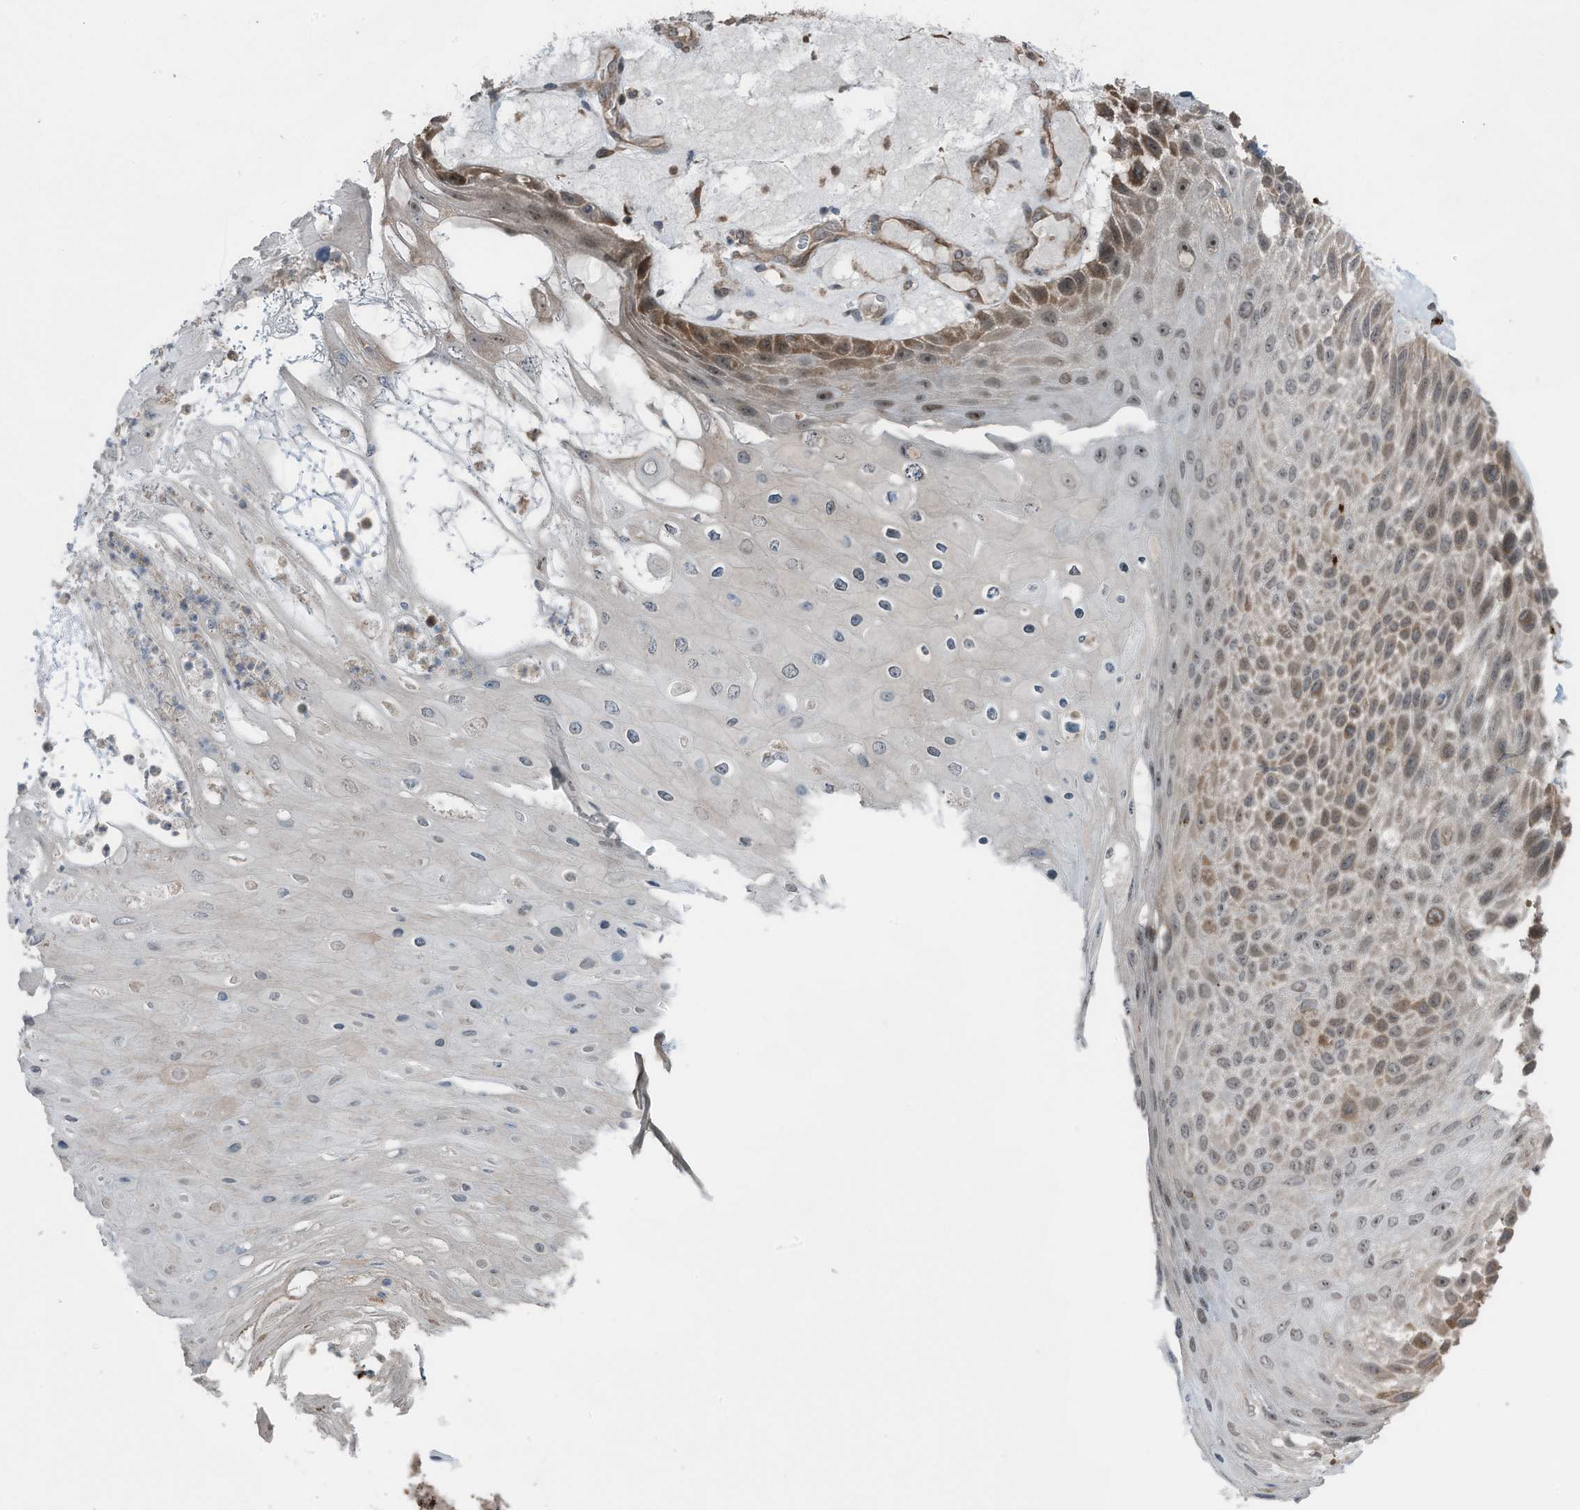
{"staining": {"intensity": "moderate", "quantity": "25%-75%", "location": "cytoplasmic/membranous,nuclear"}, "tissue": "skin cancer", "cell_type": "Tumor cells", "image_type": "cancer", "snomed": [{"axis": "morphology", "description": "Squamous cell carcinoma, NOS"}, {"axis": "topography", "description": "Skin"}], "caption": "Skin cancer stained with immunohistochemistry demonstrates moderate cytoplasmic/membranous and nuclear expression in approximately 25%-75% of tumor cells.", "gene": "TXNDC9", "patient": {"sex": "female", "age": 88}}